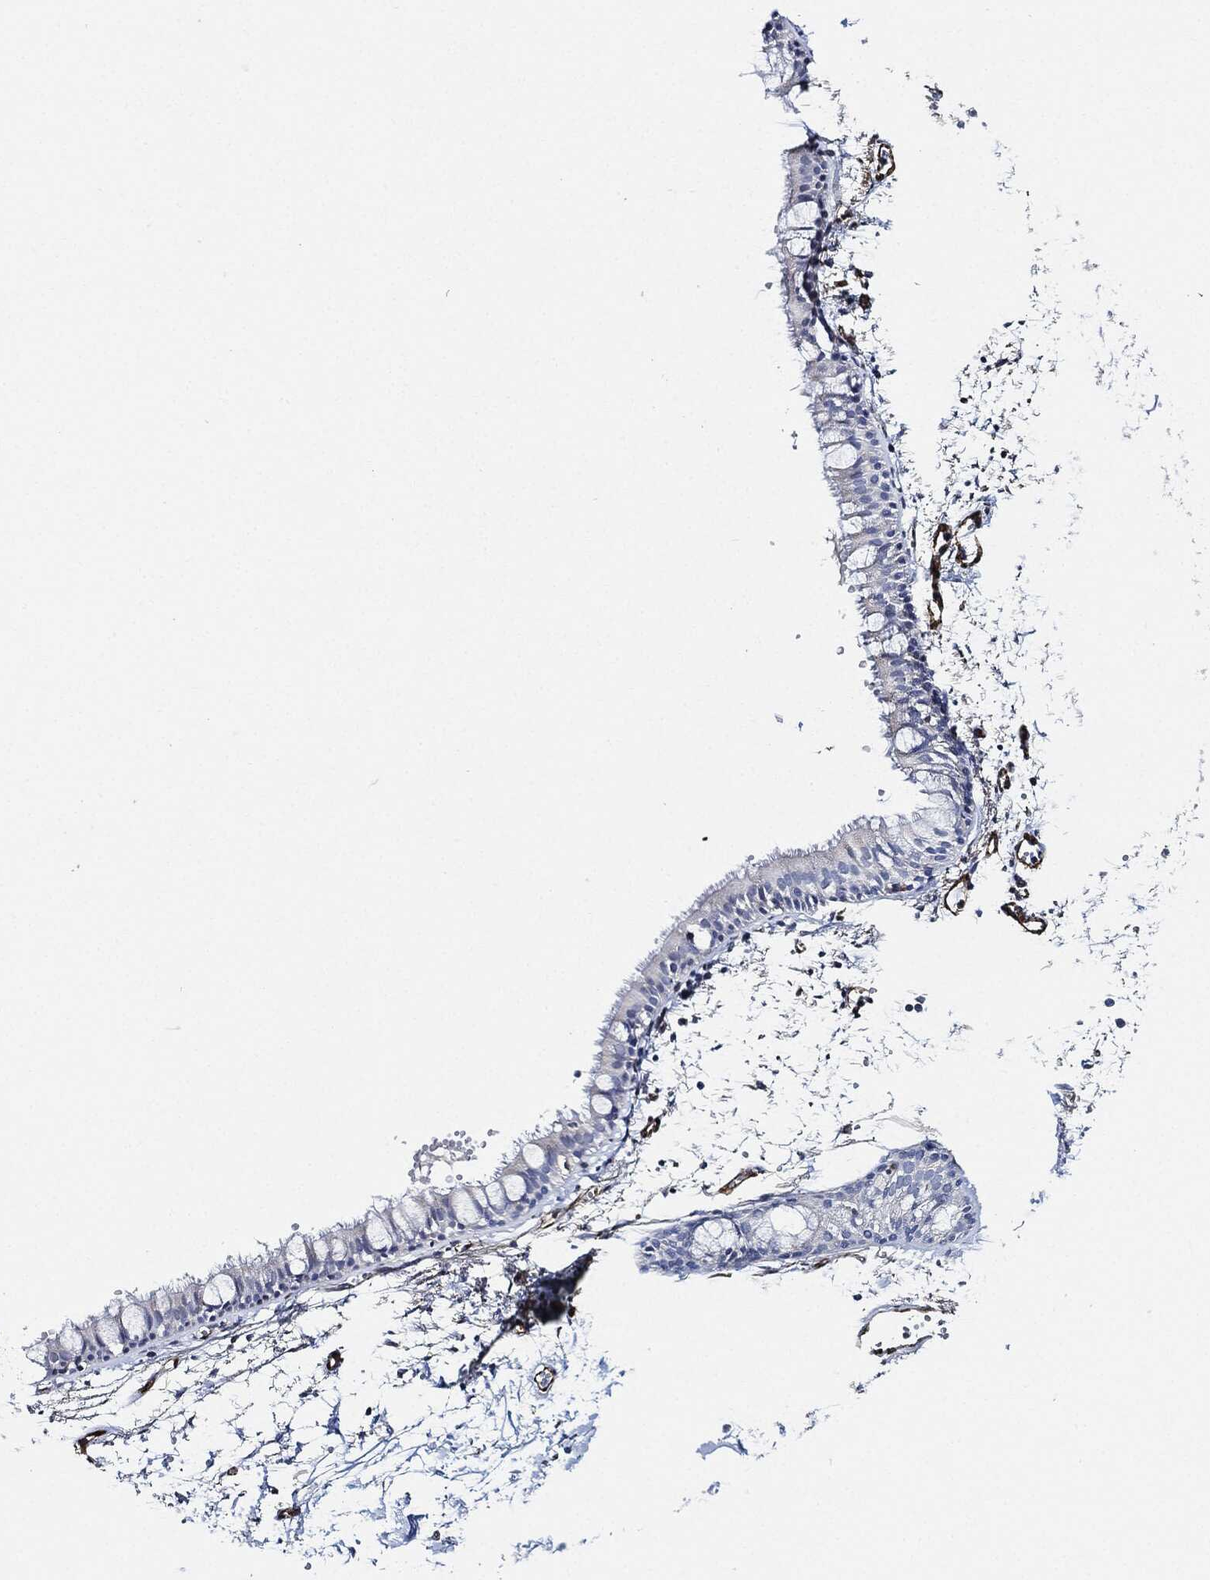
{"staining": {"intensity": "negative", "quantity": "none", "location": "none"}, "tissue": "bronchus", "cell_type": "Respiratory epithelial cells", "image_type": "normal", "snomed": [{"axis": "morphology", "description": "Normal tissue, NOS"}, {"axis": "topography", "description": "Cartilage tissue"}, {"axis": "topography", "description": "Bronchus"}], "caption": "There is no significant staining in respiratory epithelial cells of bronchus. Brightfield microscopy of IHC stained with DAB (3,3'-diaminobenzidine) (brown) and hematoxylin (blue), captured at high magnification.", "gene": "THSD1", "patient": {"sex": "male", "age": 66}}